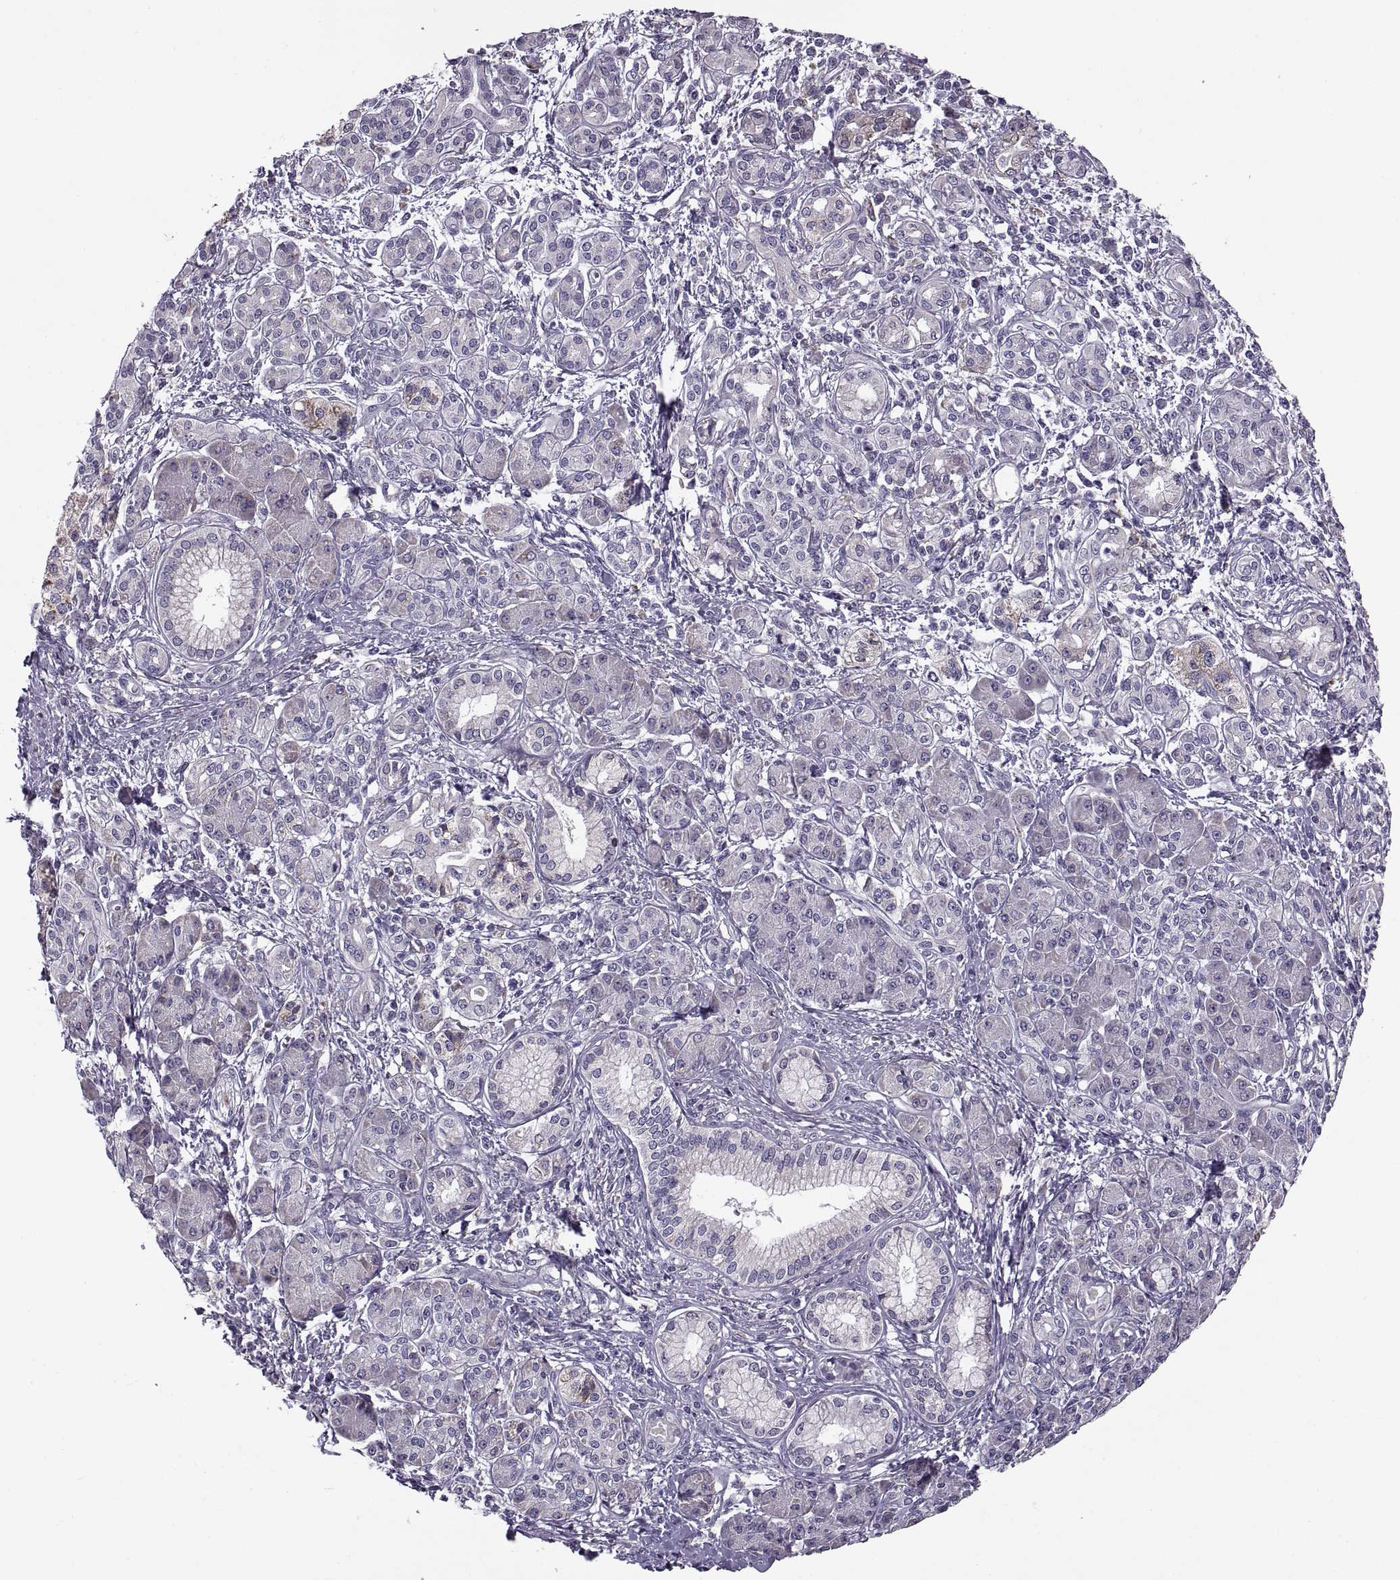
{"staining": {"intensity": "weak", "quantity": "<25%", "location": "cytoplasmic/membranous"}, "tissue": "pancreatic cancer", "cell_type": "Tumor cells", "image_type": "cancer", "snomed": [{"axis": "morphology", "description": "Adenocarcinoma, NOS"}, {"axis": "topography", "description": "Pancreas"}], "caption": "Pancreatic cancer was stained to show a protein in brown. There is no significant staining in tumor cells.", "gene": "LETM2", "patient": {"sex": "male", "age": 70}}